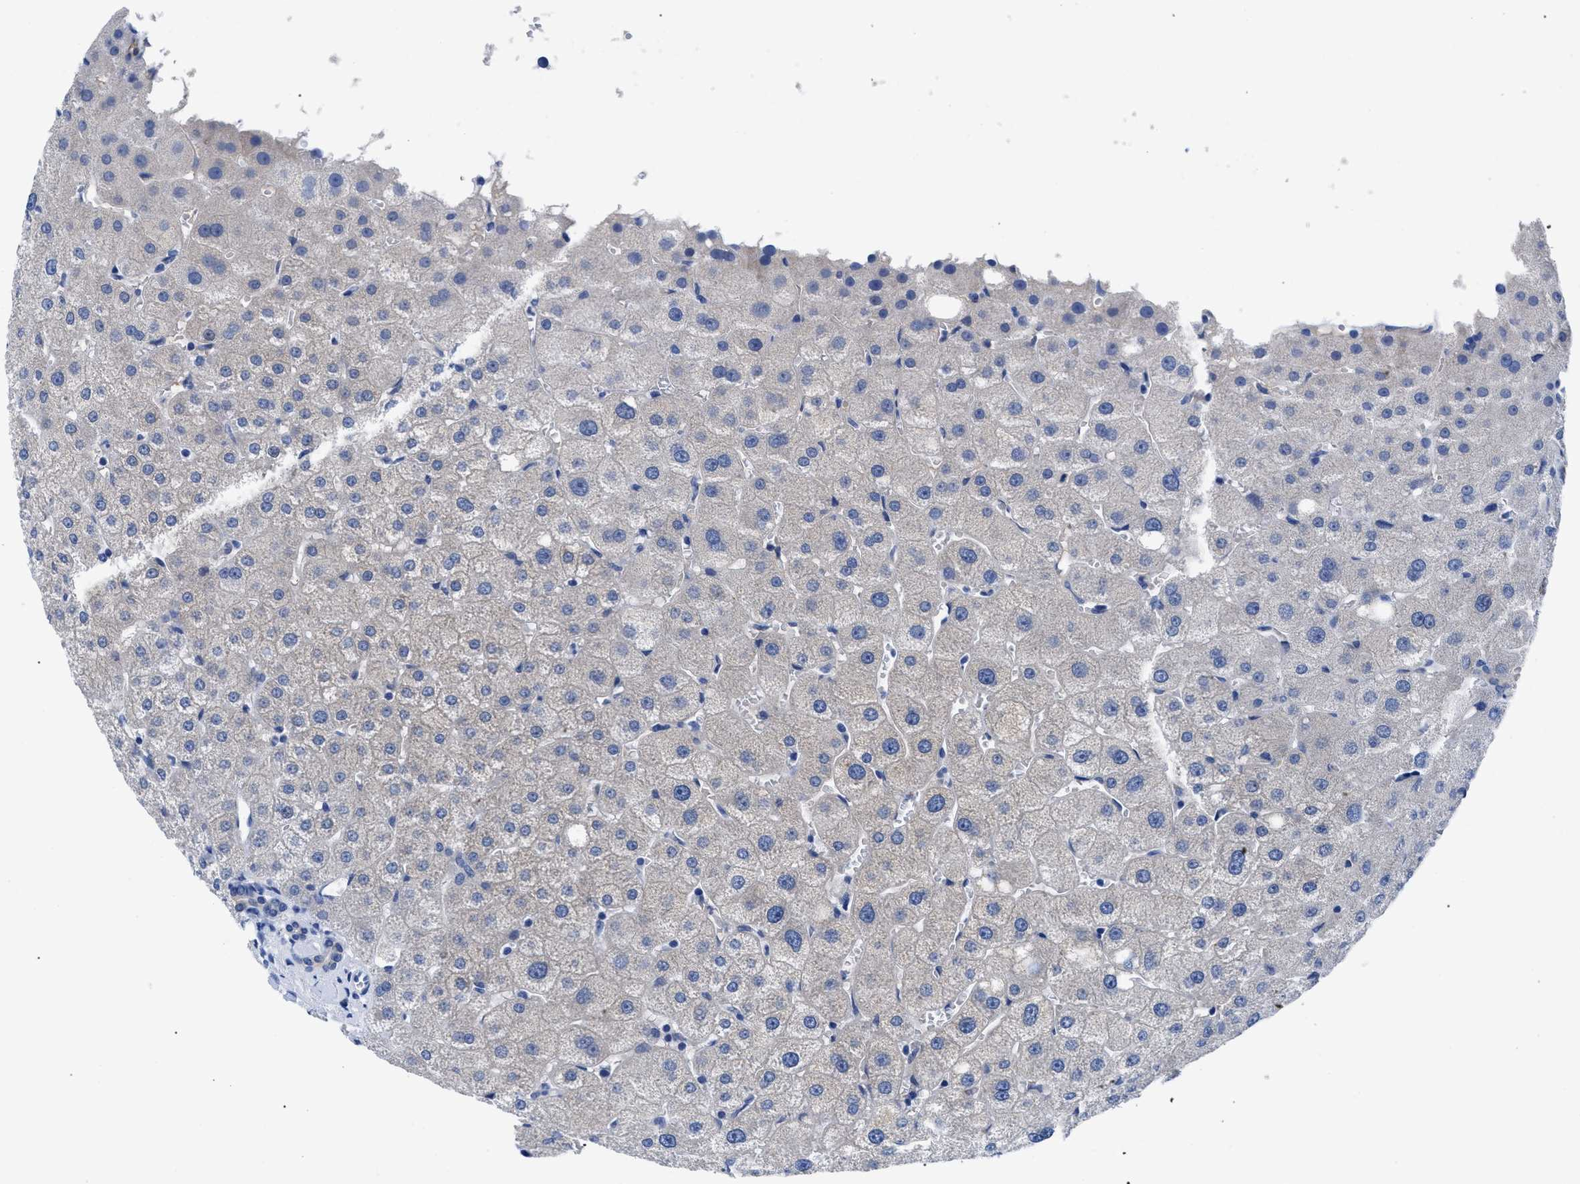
{"staining": {"intensity": "negative", "quantity": "none", "location": "none"}, "tissue": "liver", "cell_type": "Cholangiocytes", "image_type": "normal", "snomed": [{"axis": "morphology", "description": "Normal tissue, NOS"}, {"axis": "topography", "description": "Liver"}], "caption": "Immunohistochemical staining of normal liver exhibits no significant staining in cholangiocytes.", "gene": "TMEM68", "patient": {"sex": "male", "age": 73}}